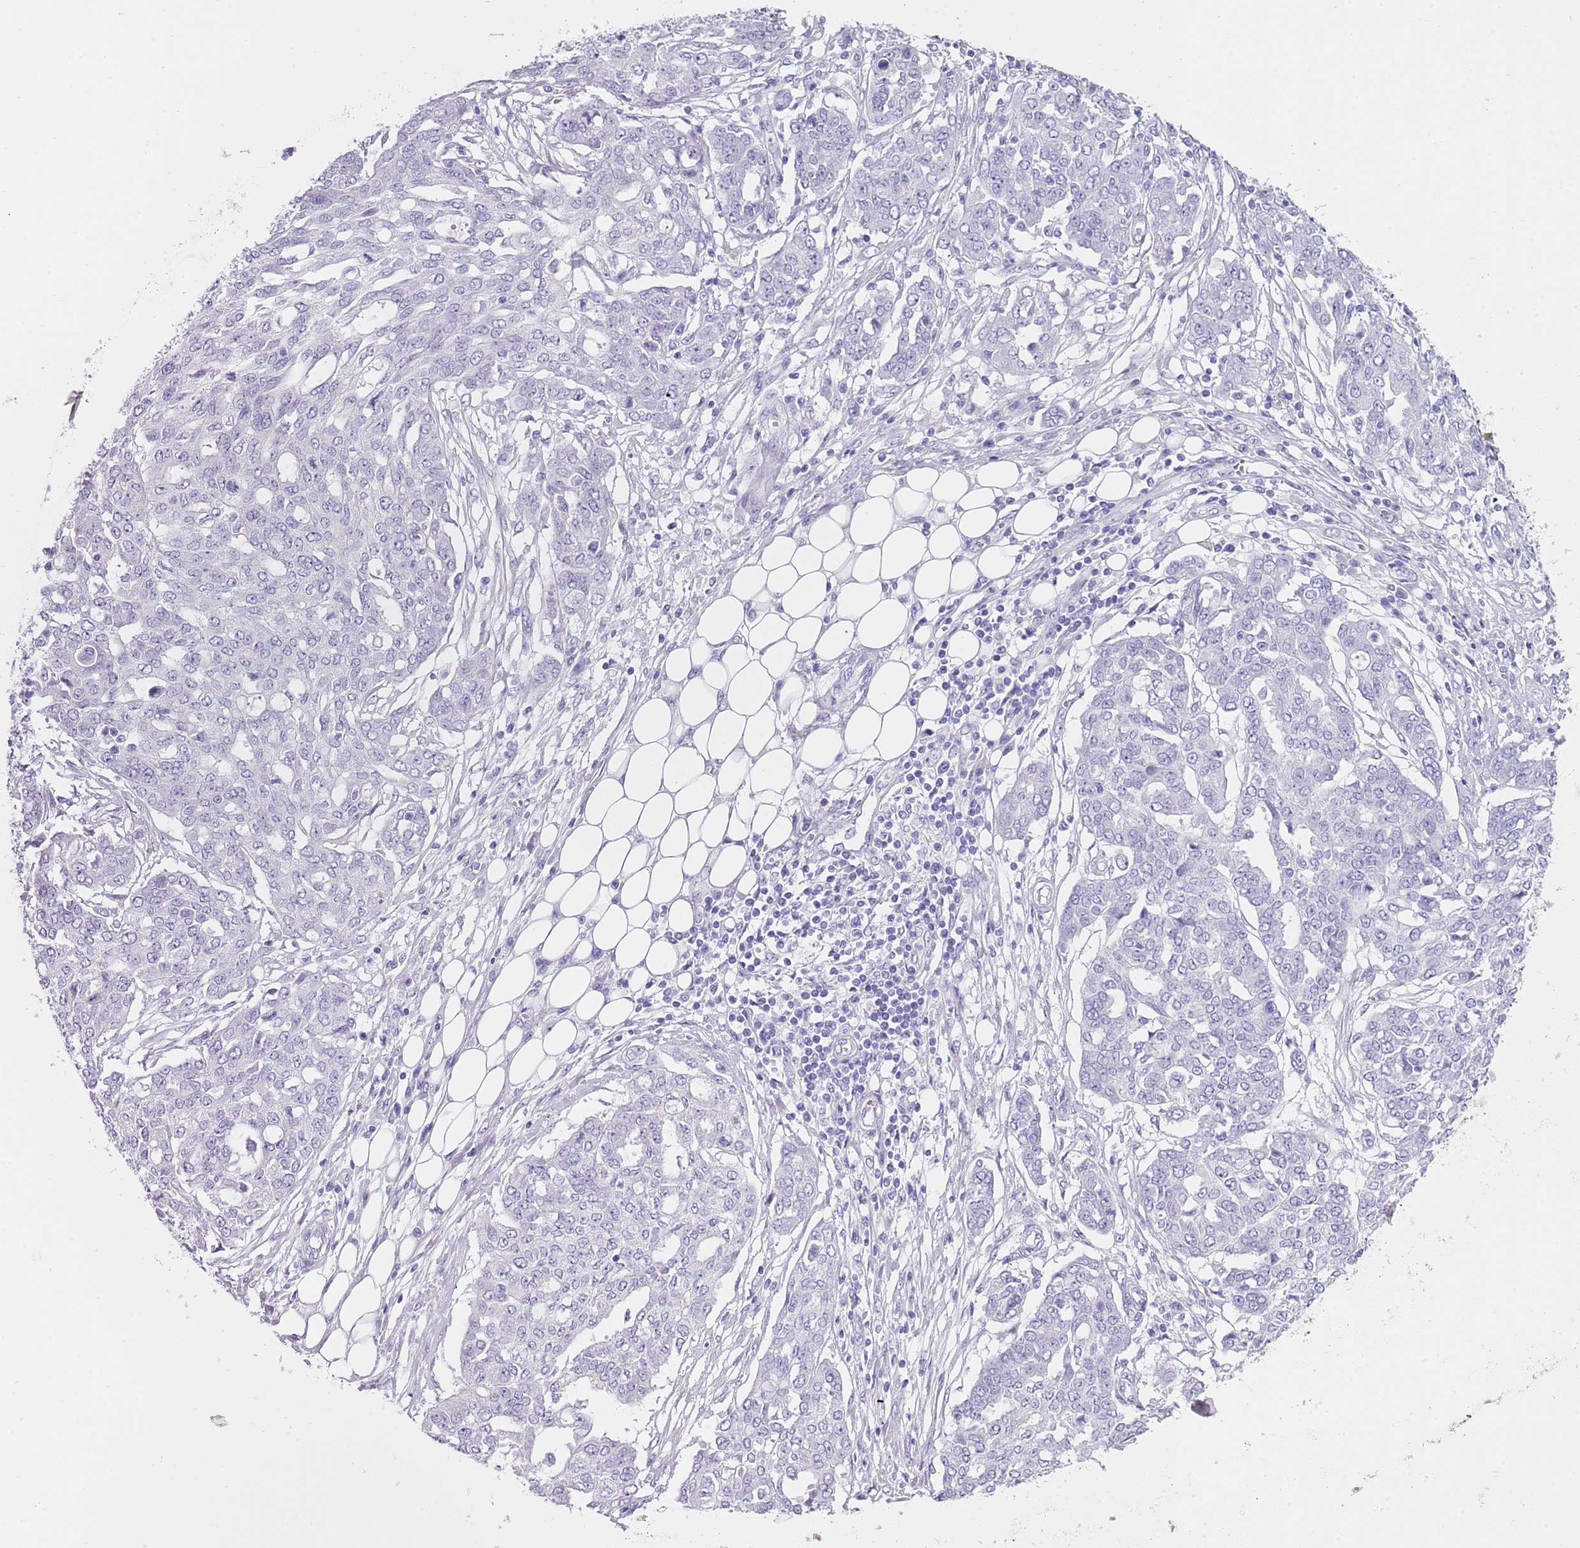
{"staining": {"intensity": "negative", "quantity": "none", "location": "none"}, "tissue": "ovarian cancer", "cell_type": "Tumor cells", "image_type": "cancer", "snomed": [{"axis": "morphology", "description": "Cystadenocarcinoma, serous, NOS"}, {"axis": "topography", "description": "Soft tissue"}, {"axis": "topography", "description": "Ovary"}], "caption": "There is no significant expression in tumor cells of ovarian cancer.", "gene": "NBPF6", "patient": {"sex": "female", "age": 57}}